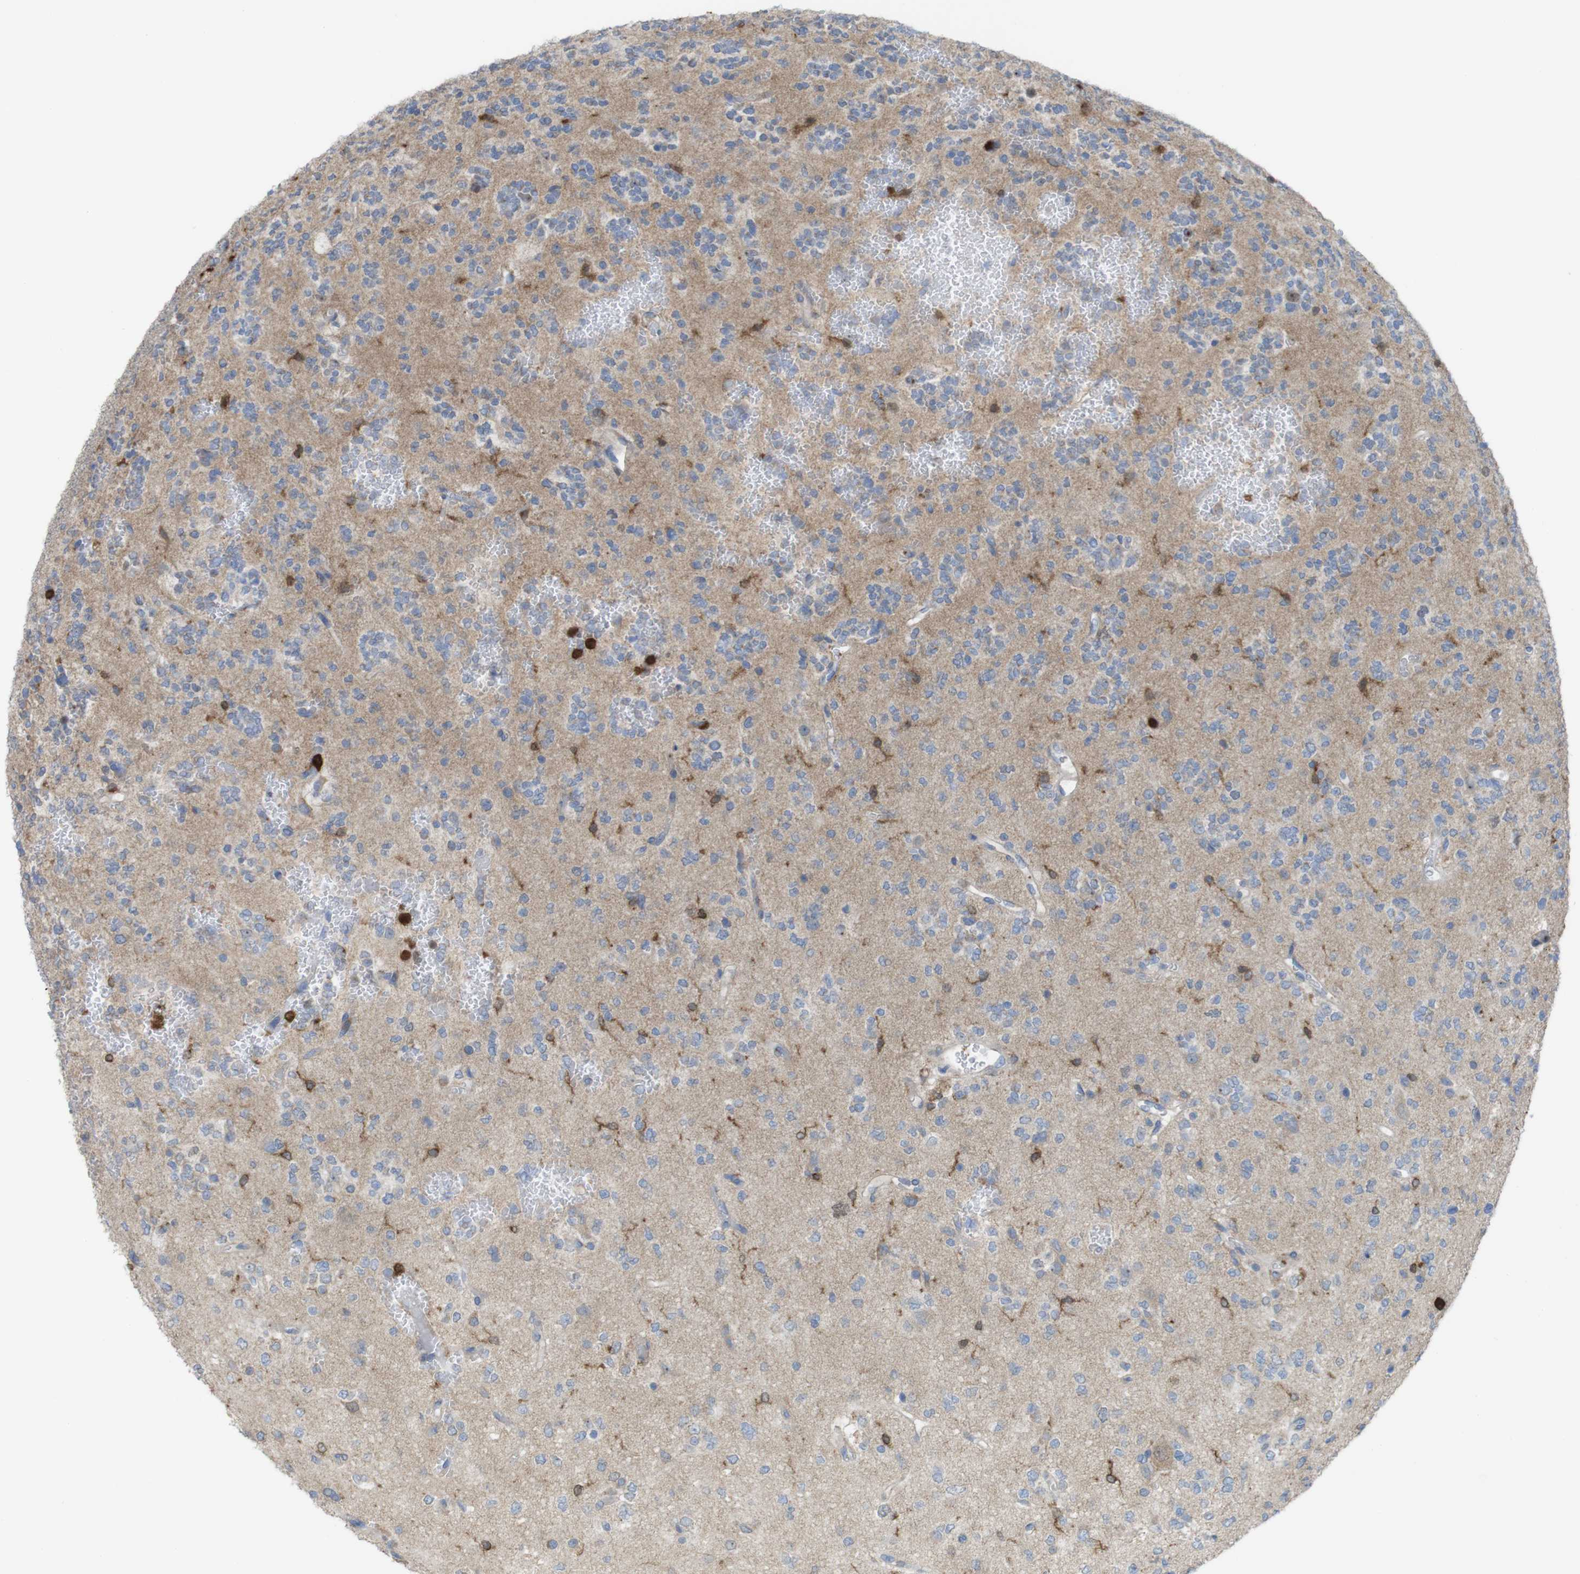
{"staining": {"intensity": "moderate", "quantity": "<25%", "location": "cytoplasmic/membranous,nuclear"}, "tissue": "glioma", "cell_type": "Tumor cells", "image_type": "cancer", "snomed": [{"axis": "morphology", "description": "Glioma, malignant, Low grade"}, {"axis": "topography", "description": "Brain"}], "caption": "Immunohistochemistry histopathology image of glioma stained for a protein (brown), which reveals low levels of moderate cytoplasmic/membranous and nuclear expression in about <25% of tumor cells.", "gene": "PRKCD", "patient": {"sex": "male", "age": 38}}